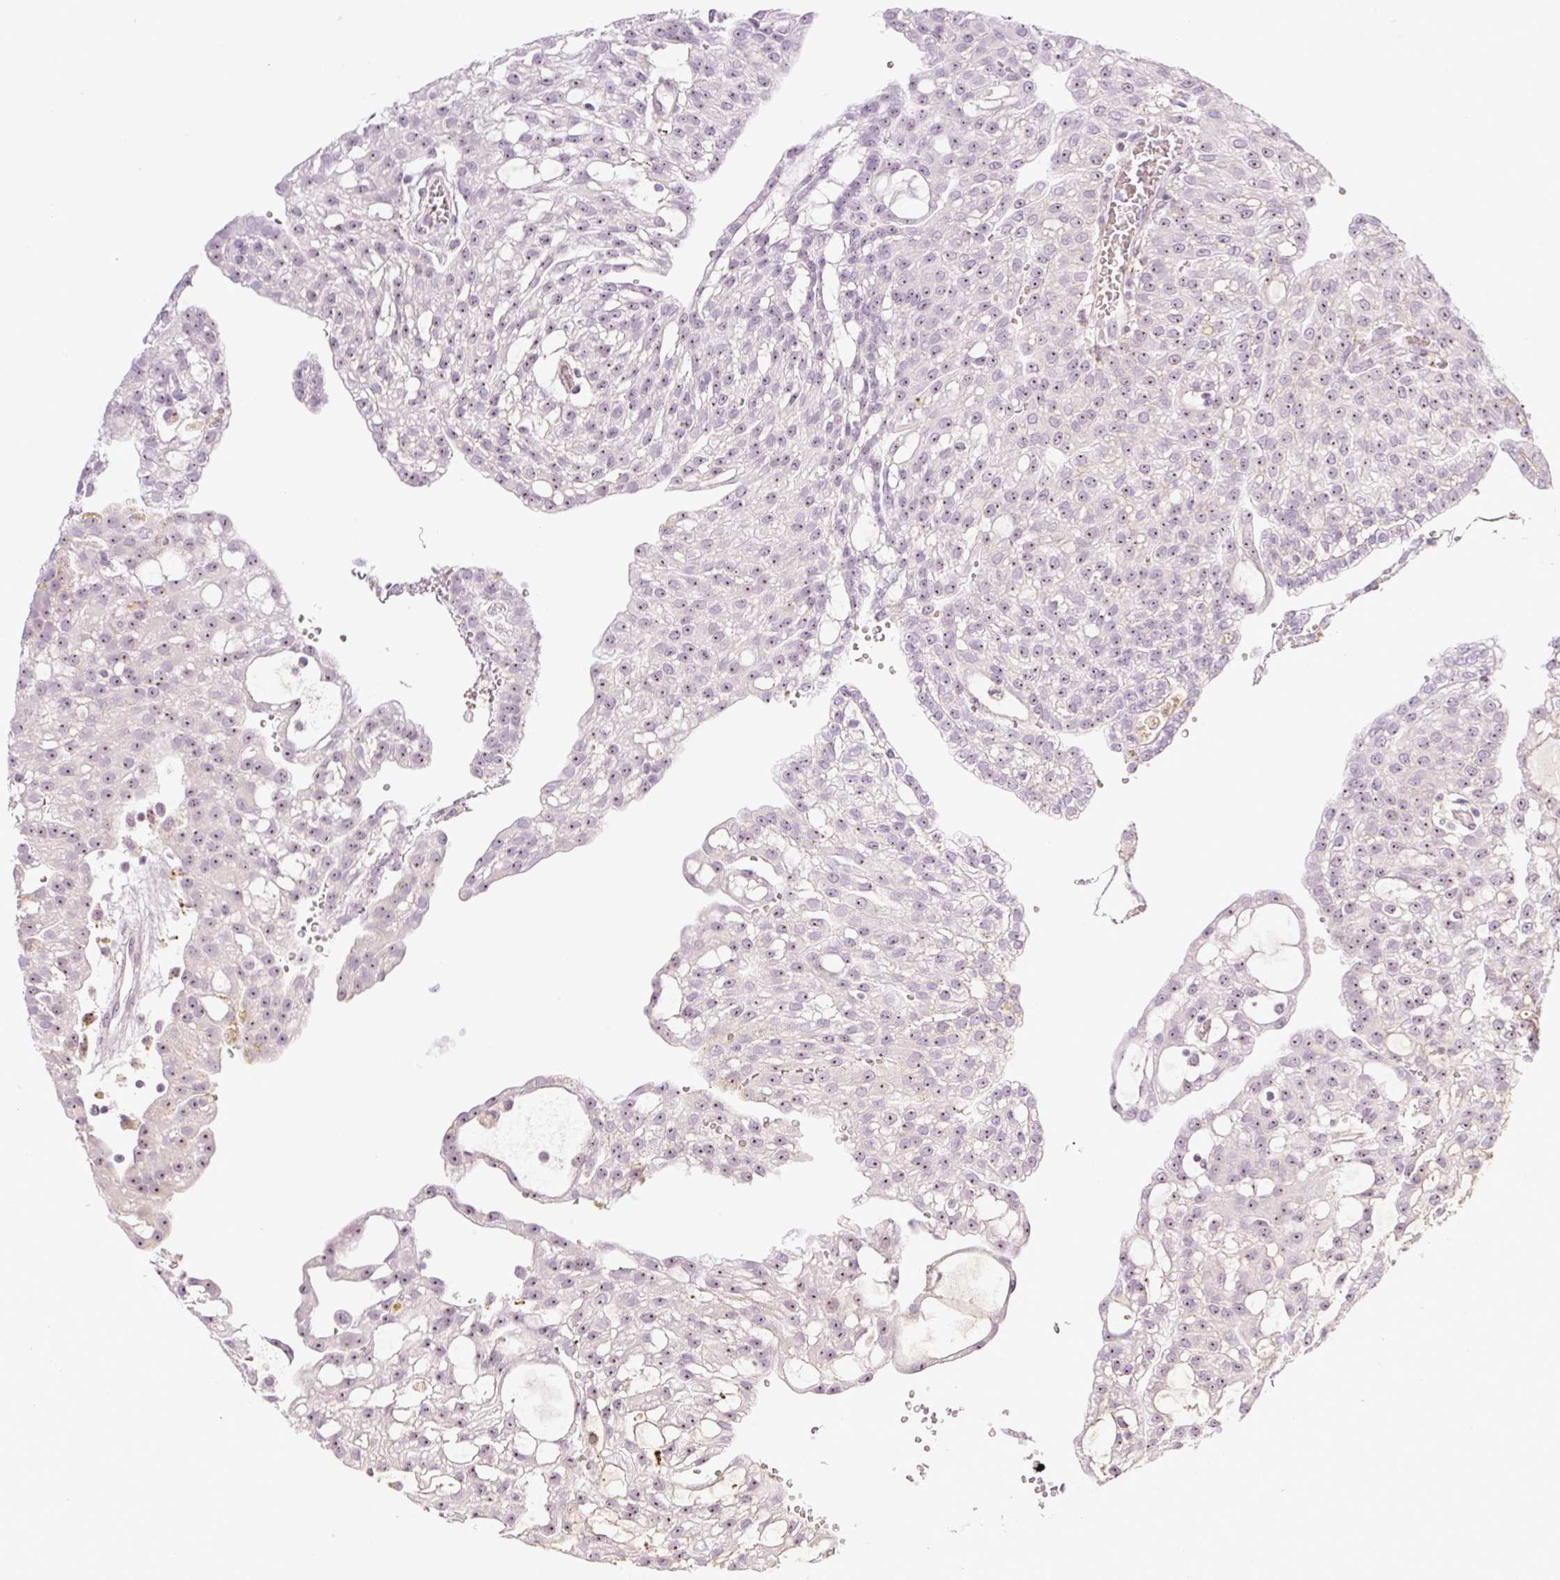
{"staining": {"intensity": "moderate", "quantity": ">75%", "location": "nuclear"}, "tissue": "renal cancer", "cell_type": "Tumor cells", "image_type": "cancer", "snomed": [{"axis": "morphology", "description": "Adenocarcinoma, NOS"}, {"axis": "topography", "description": "Kidney"}], "caption": "Human renal cancer (adenocarcinoma) stained for a protein (brown) demonstrates moderate nuclear positive expression in about >75% of tumor cells.", "gene": "AAR2", "patient": {"sex": "male", "age": 63}}